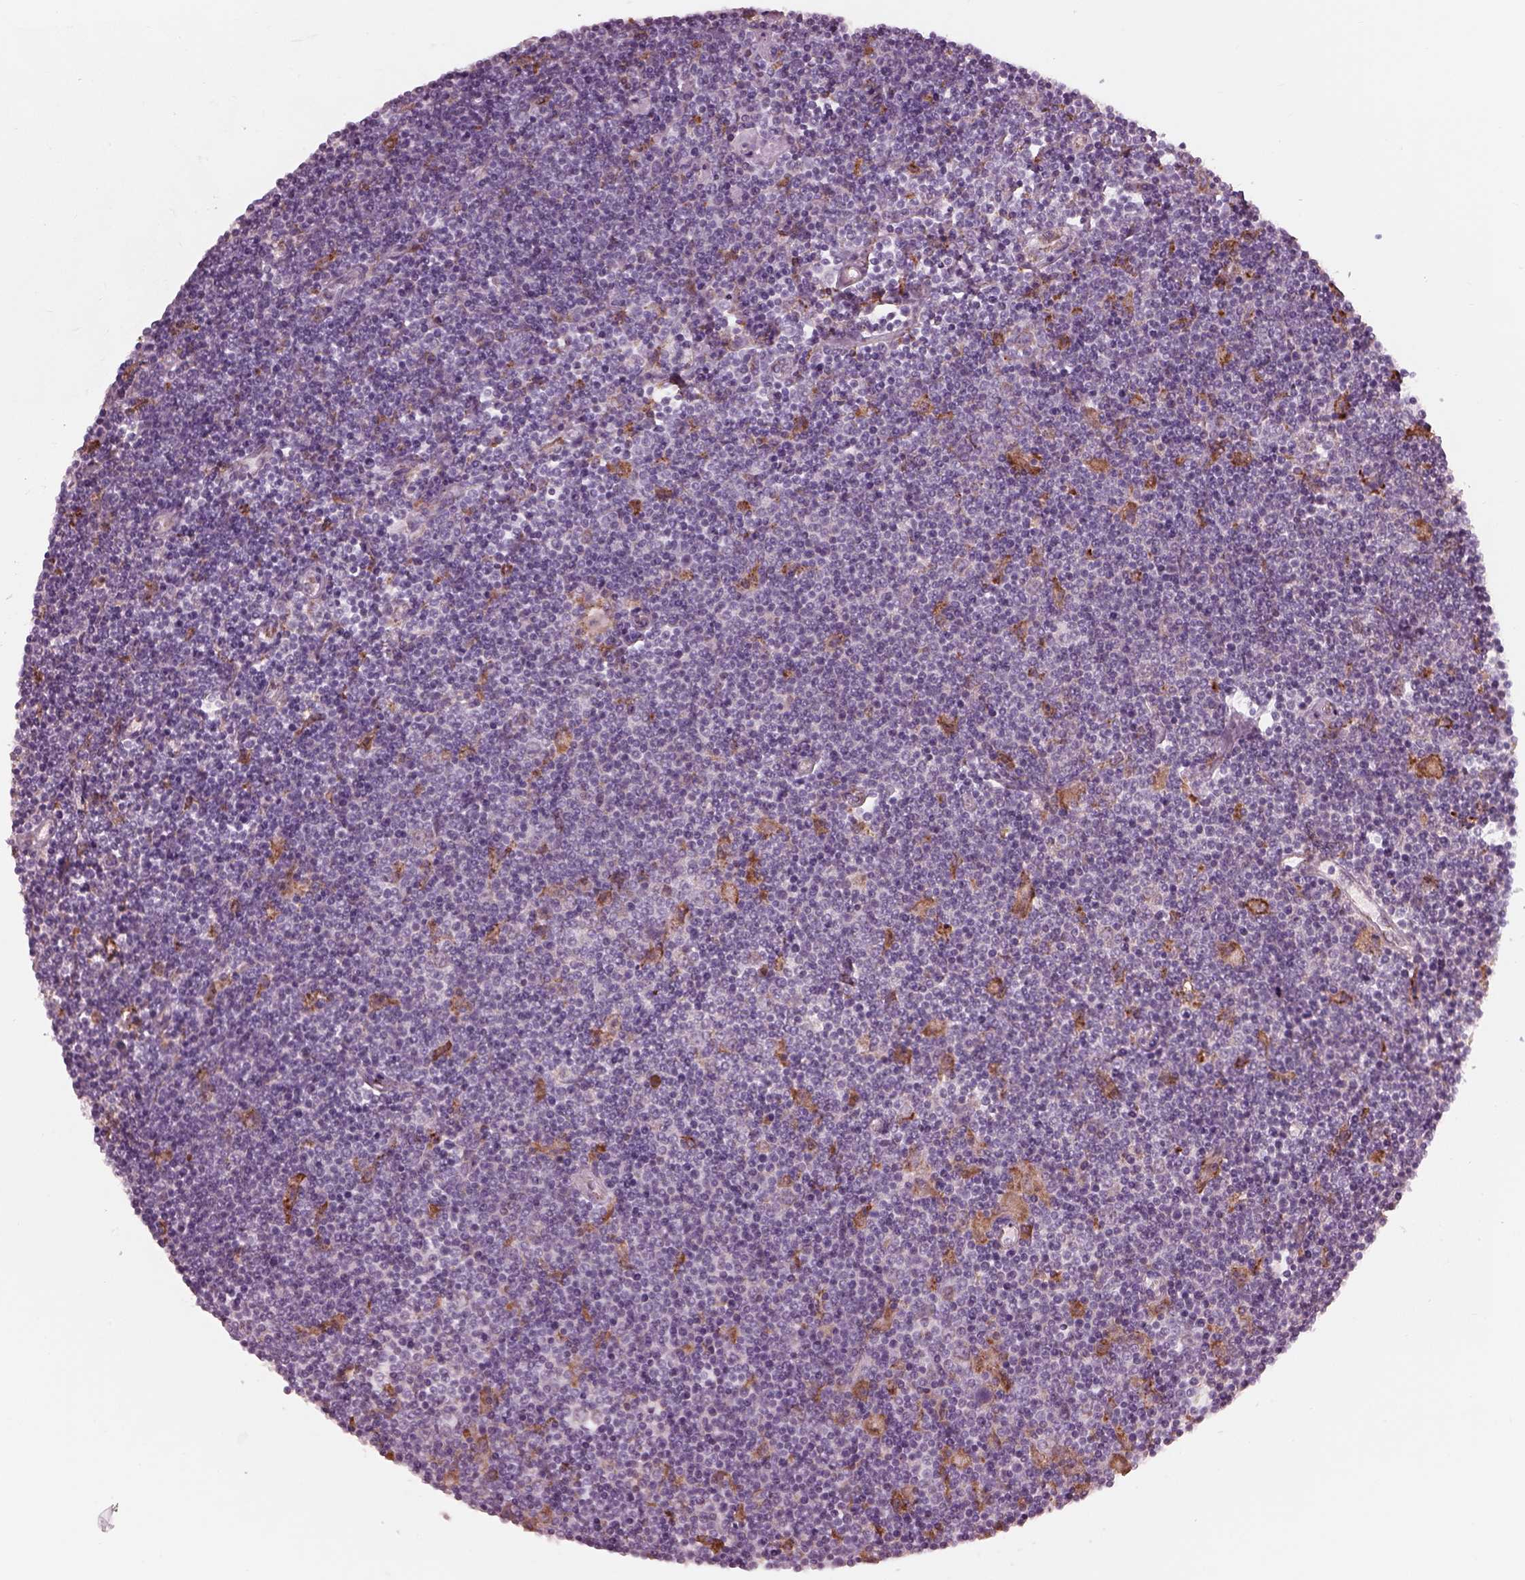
{"staining": {"intensity": "negative", "quantity": "none", "location": "none"}, "tissue": "lymphoma", "cell_type": "Tumor cells", "image_type": "cancer", "snomed": [{"axis": "morphology", "description": "Hodgkin's disease, NOS"}, {"axis": "topography", "description": "Lymph node"}], "caption": "This photomicrograph is of Hodgkin's disease stained with IHC to label a protein in brown with the nuclei are counter-stained blue. There is no positivity in tumor cells.", "gene": "CADM2", "patient": {"sex": "male", "age": 40}}